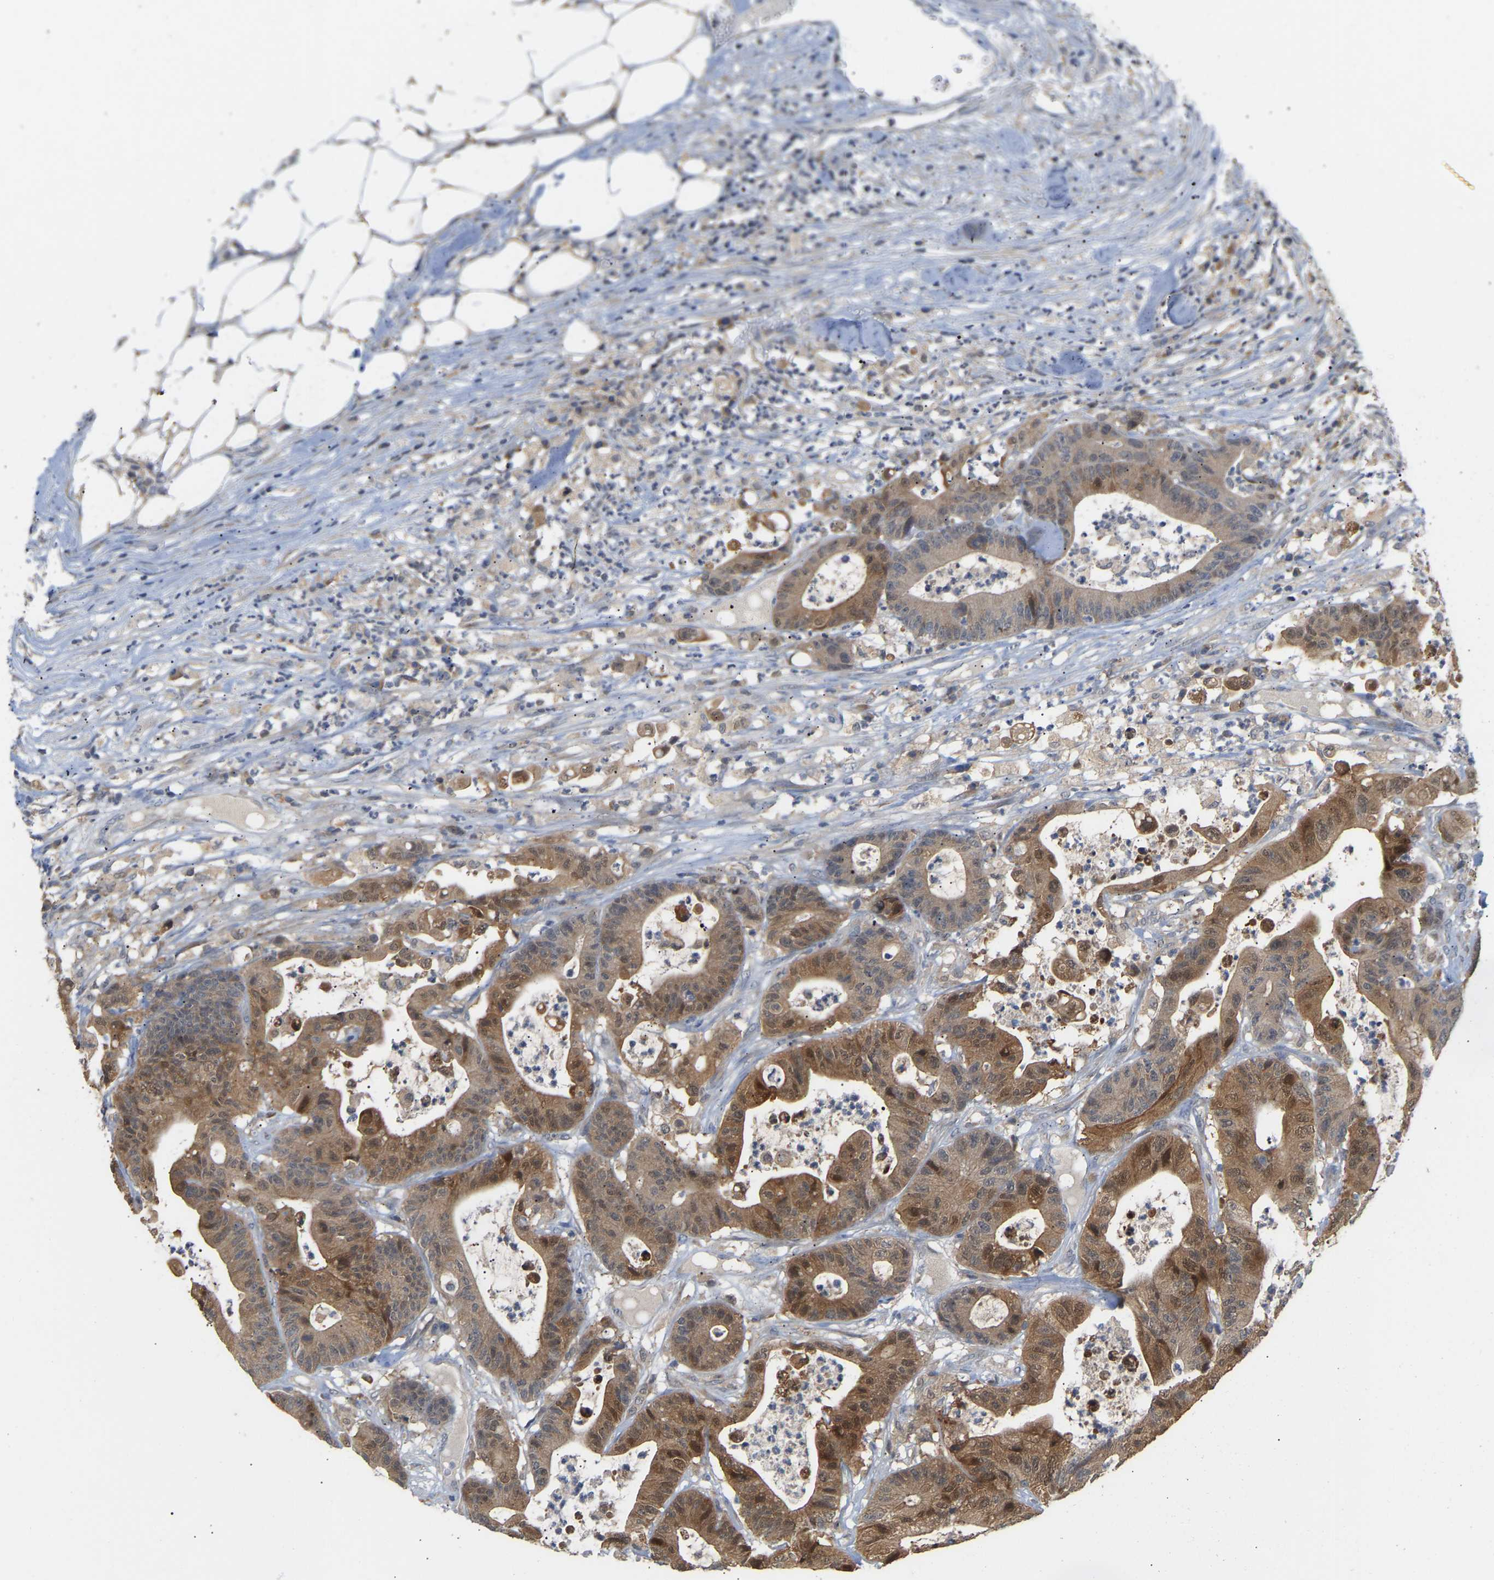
{"staining": {"intensity": "moderate", "quantity": ">75%", "location": "cytoplasmic/membranous,nuclear"}, "tissue": "colorectal cancer", "cell_type": "Tumor cells", "image_type": "cancer", "snomed": [{"axis": "morphology", "description": "Adenocarcinoma, NOS"}, {"axis": "topography", "description": "Colon"}], "caption": "Adenocarcinoma (colorectal) stained for a protein (brown) displays moderate cytoplasmic/membranous and nuclear positive positivity in approximately >75% of tumor cells.", "gene": "TPMT", "patient": {"sex": "female", "age": 84}}